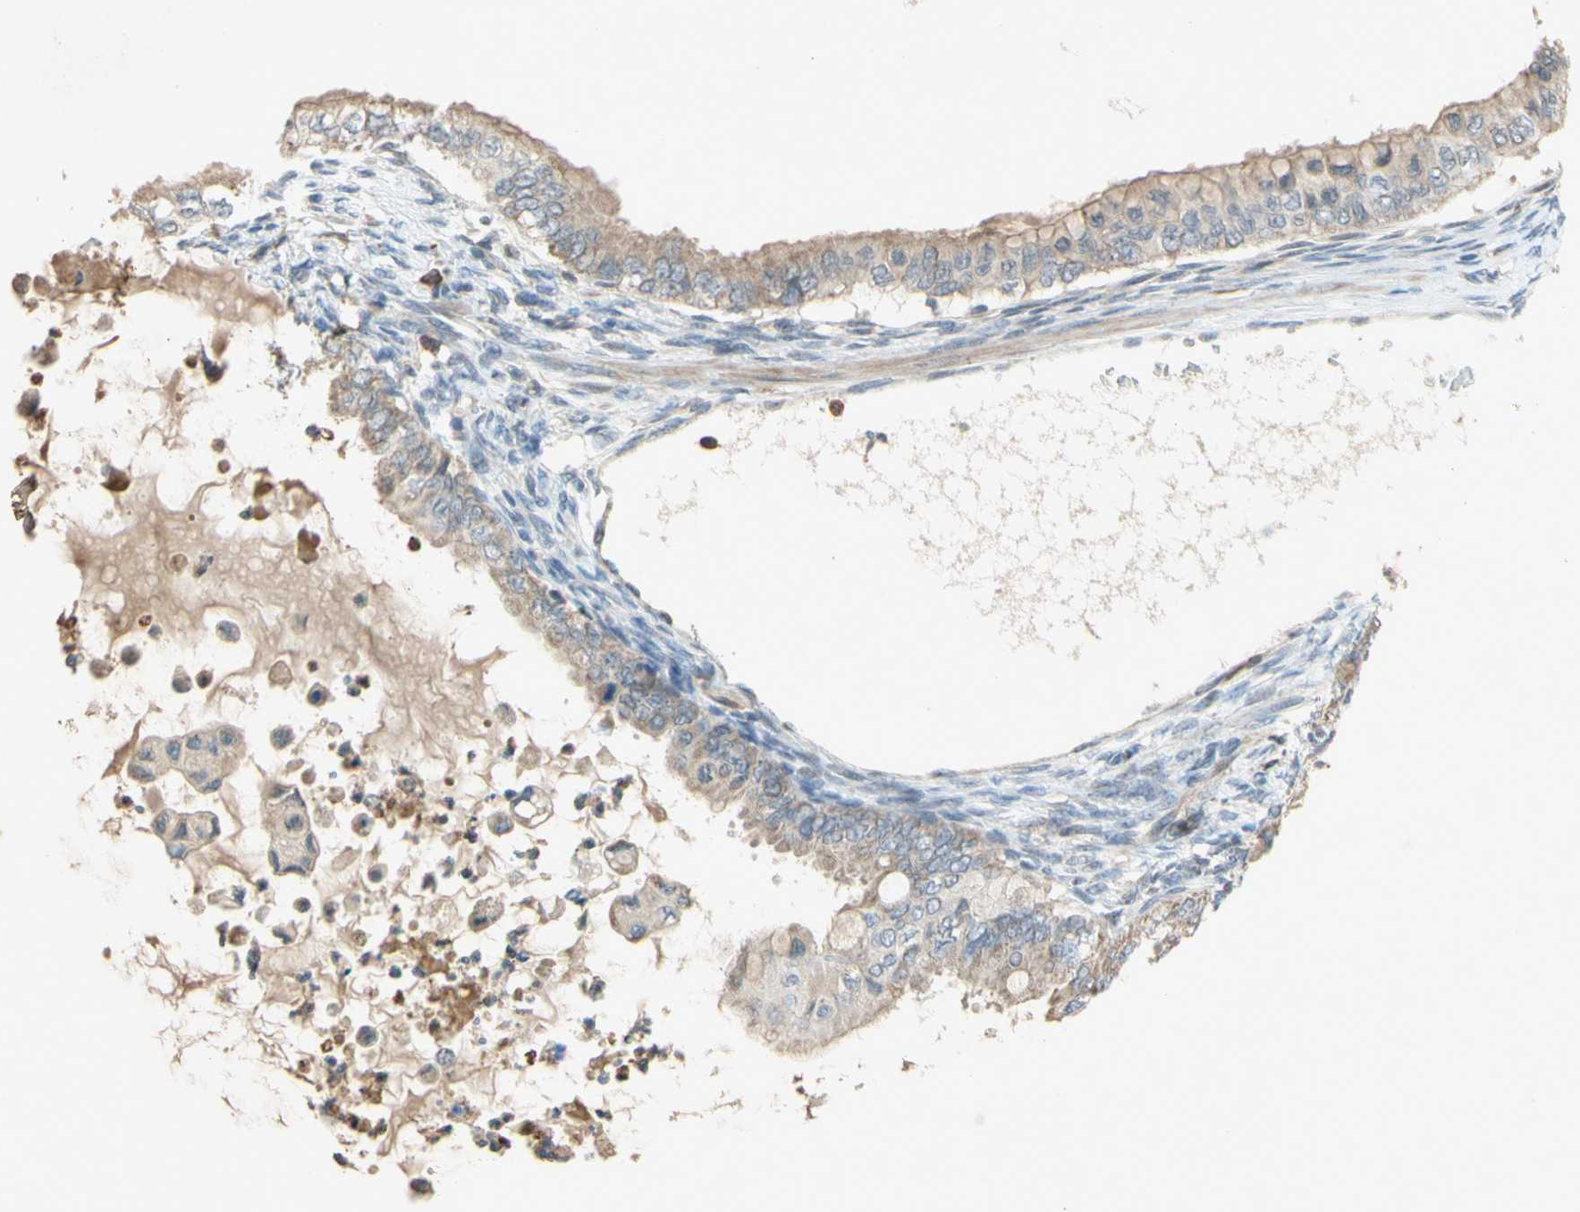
{"staining": {"intensity": "weak", "quantity": ">75%", "location": "cytoplasmic/membranous"}, "tissue": "ovarian cancer", "cell_type": "Tumor cells", "image_type": "cancer", "snomed": [{"axis": "morphology", "description": "Cystadenocarcinoma, mucinous, NOS"}, {"axis": "topography", "description": "Ovary"}], "caption": "Brown immunohistochemical staining in mucinous cystadenocarcinoma (ovarian) exhibits weak cytoplasmic/membranous staining in approximately >75% of tumor cells.", "gene": "GATA1", "patient": {"sex": "female", "age": 80}}